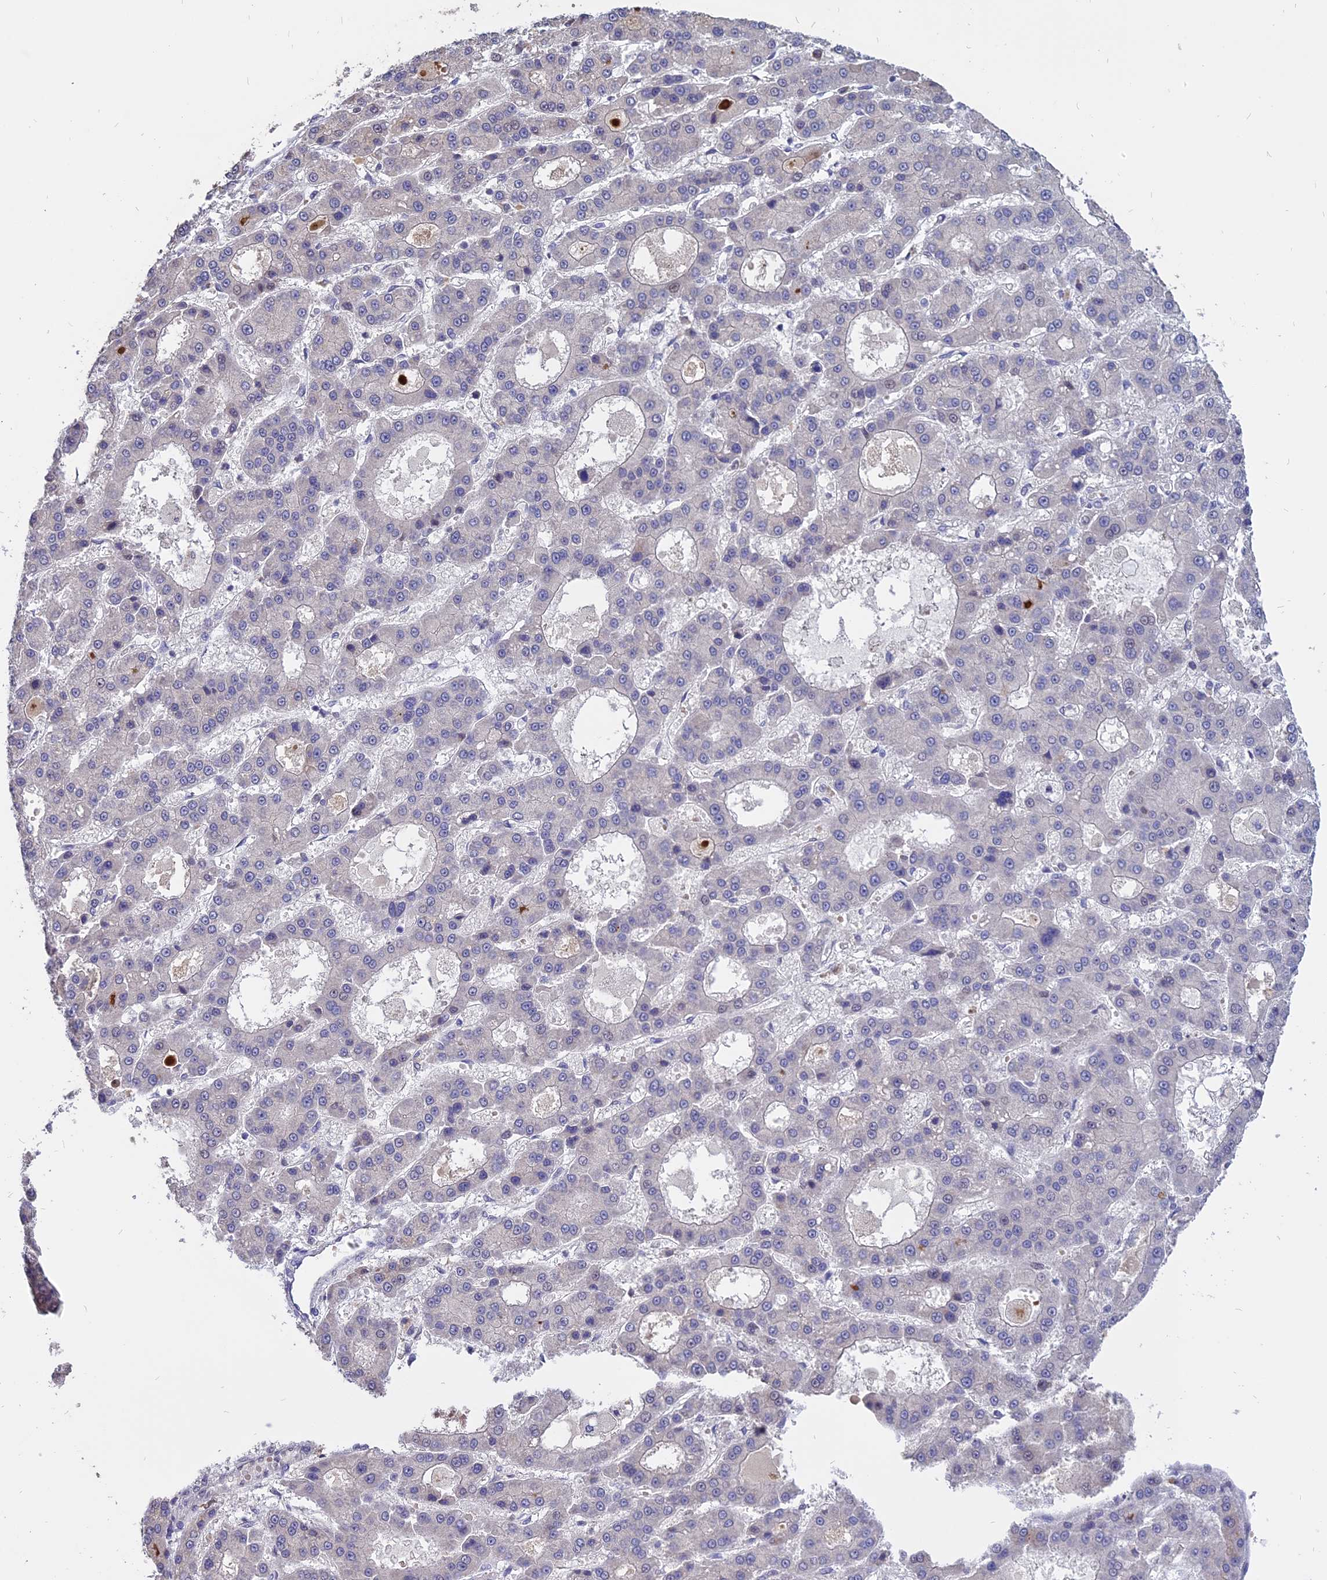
{"staining": {"intensity": "negative", "quantity": "none", "location": "none"}, "tissue": "liver cancer", "cell_type": "Tumor cells", "image_type": "cancer", "snomed": [{"axis": "morphology", "description": "Carcinoma, Hepatocellular, NOS"}, {"axis": "topography", "description": "Liver"}], "caption": "DAB immunohistochemical staining of liver cancer (hepatocellular carcinoma) shows no significant staining in tumor cells.", "gene": "TMEM263", "patient": {"sex": "male", "age": 70}}